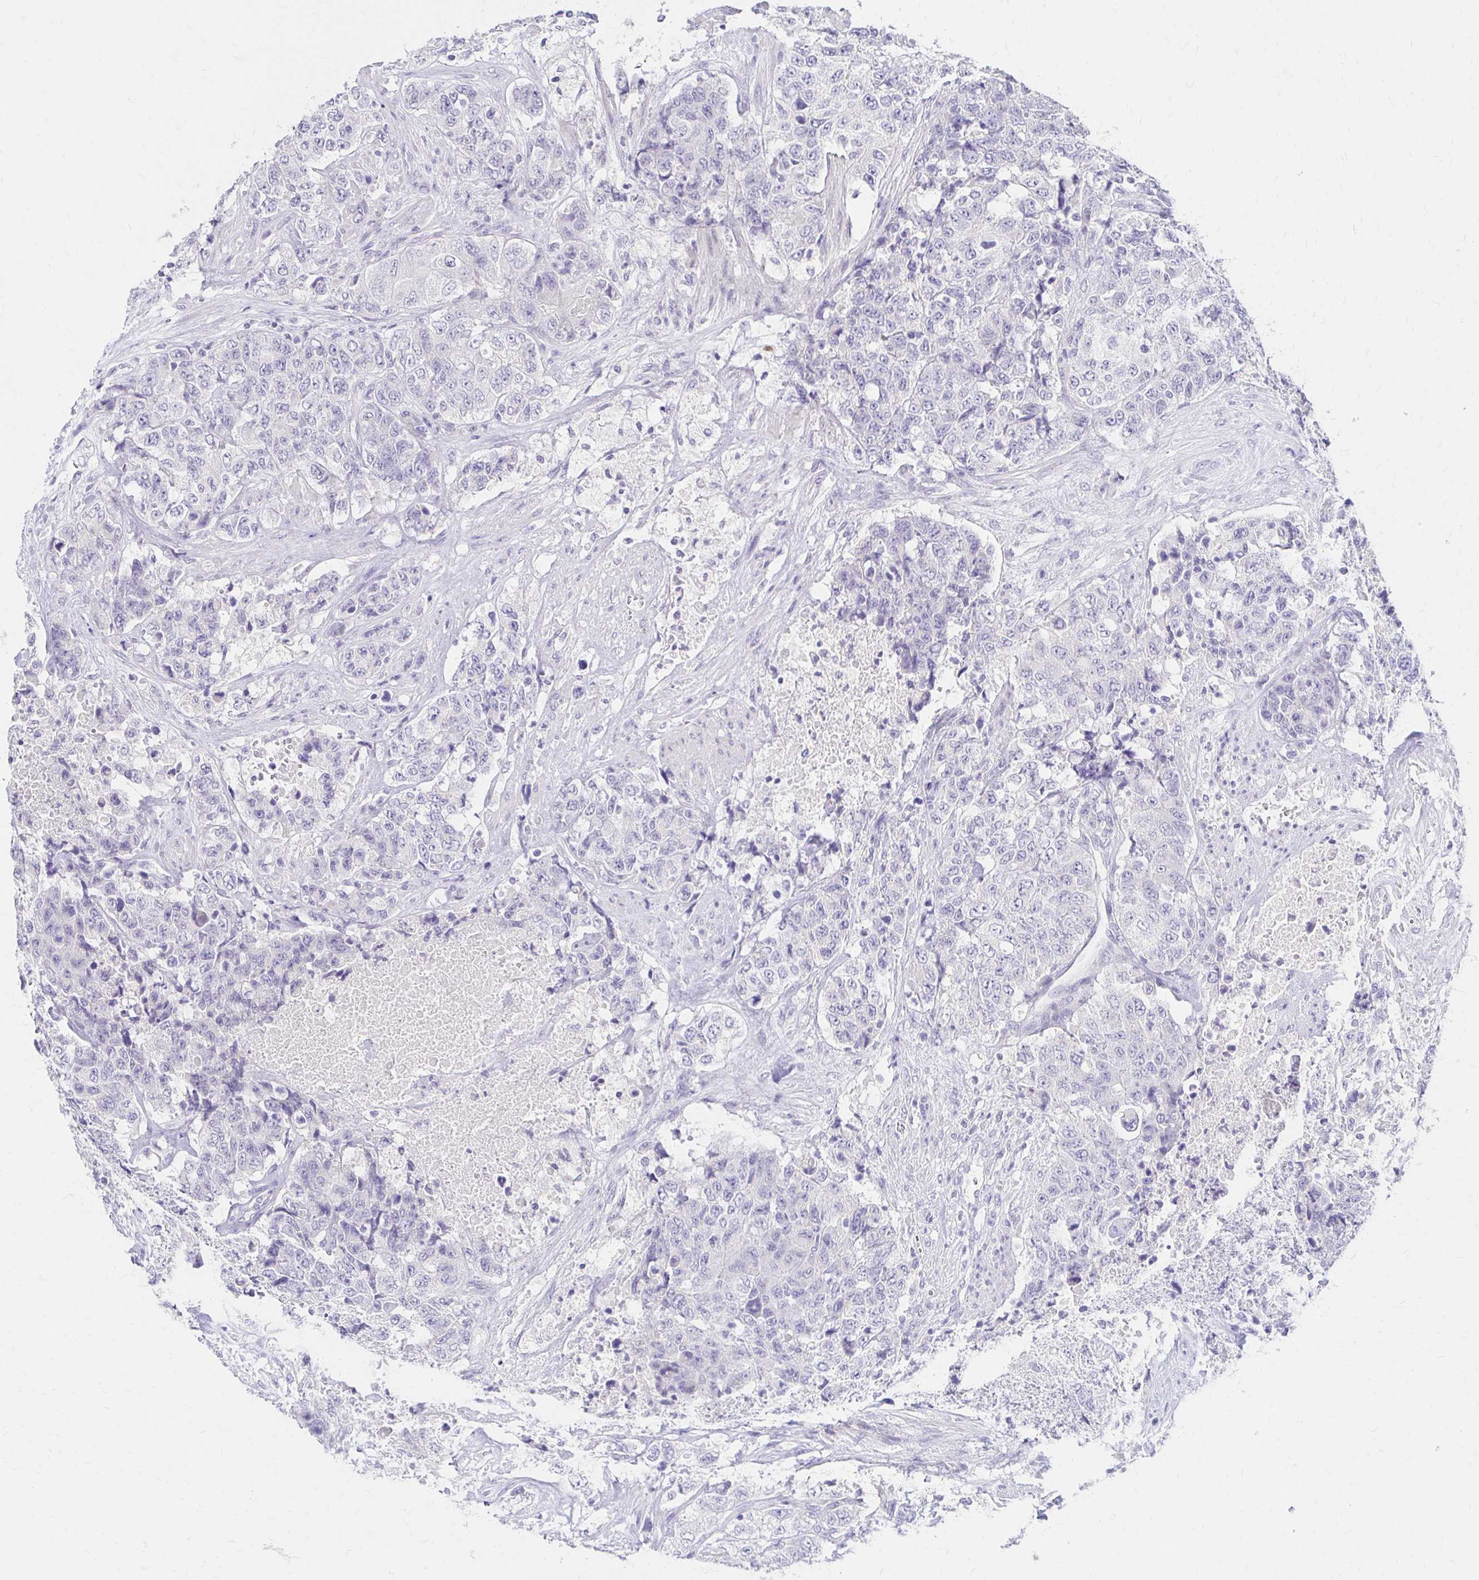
{"staining": {"intensity": "negative", "quantity": "none", "location": "none"}, "tissue": "urothelial cancer", "cell_type": "Tumor cells", "image_type": "cancer", "snomed": [{"axis": "morphology", "description": "Urothelial carcinoma, High grade"}, {"axis": "topography", "description": "Urinary bladder"}], "caption": "This is an immunohistochemistry image of human urothelial cancer. There is no expression in tumor cells.", "gene": "AZGP1", "patient": {"sex": "female", "age": 78}}